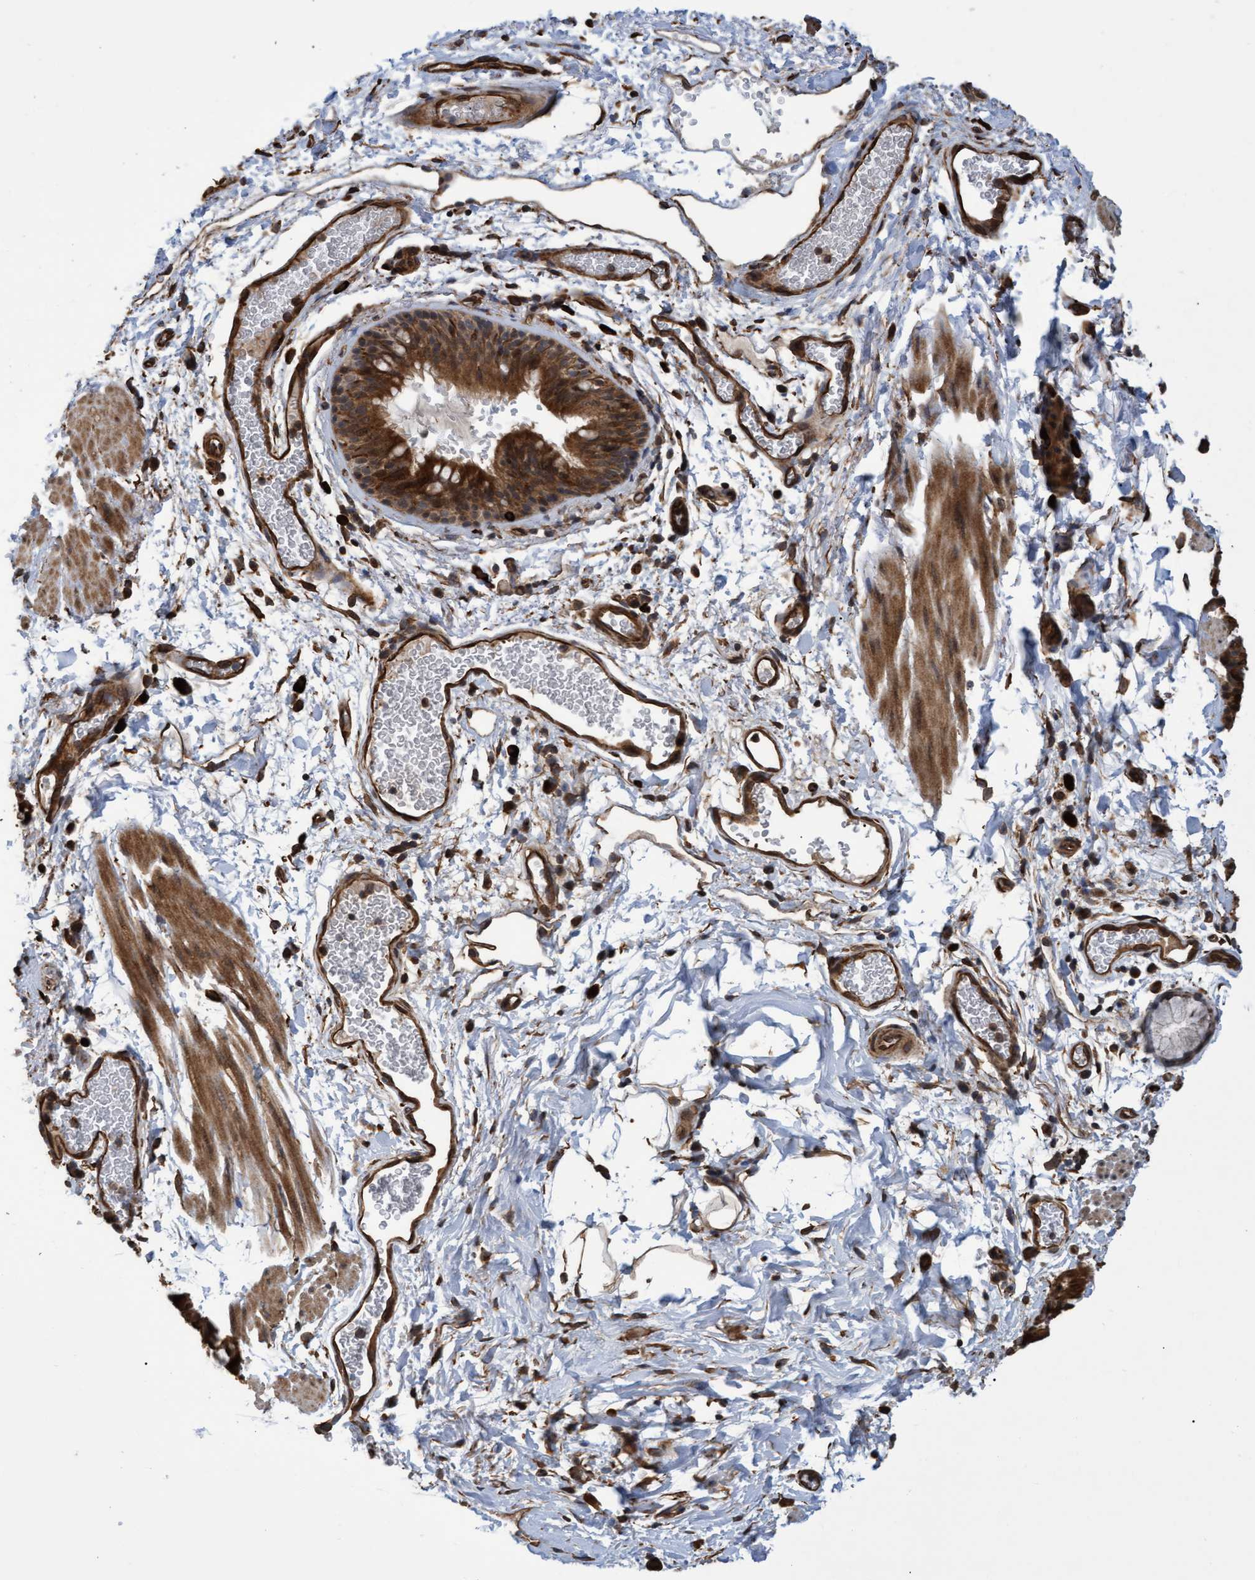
{"staining": {"intensity": "strong", "quantity": ">75%", "location": "cytoplasmic/membranous"}, "tissue": "bronchus", "cell_type": "Respiratory epithelial cells", "image_type": "normal", "snomed": [{"axis": "morphology", "description": "Normal tissue, NOS"}, {"axis": "topography", "description": "Cartilage tissue"}, {"axis": "topography", "description": "Bronchus"}], "caption": "IHC staining of normal bronchus, which displays high levels of strong cytoplasmic/membranous staining in approximately >75% of respiratory epithelial cells indicating strong cytoplasmic/membranous protein positivity. The staining was performed using DAB (3,3'-diaminobenzidine) (brown) for protein detection and nuclei were counterstained in hematoxylin (blue).", "gene": "TNFRSF10B", "patient": {"sex": "female", "age": 53}}